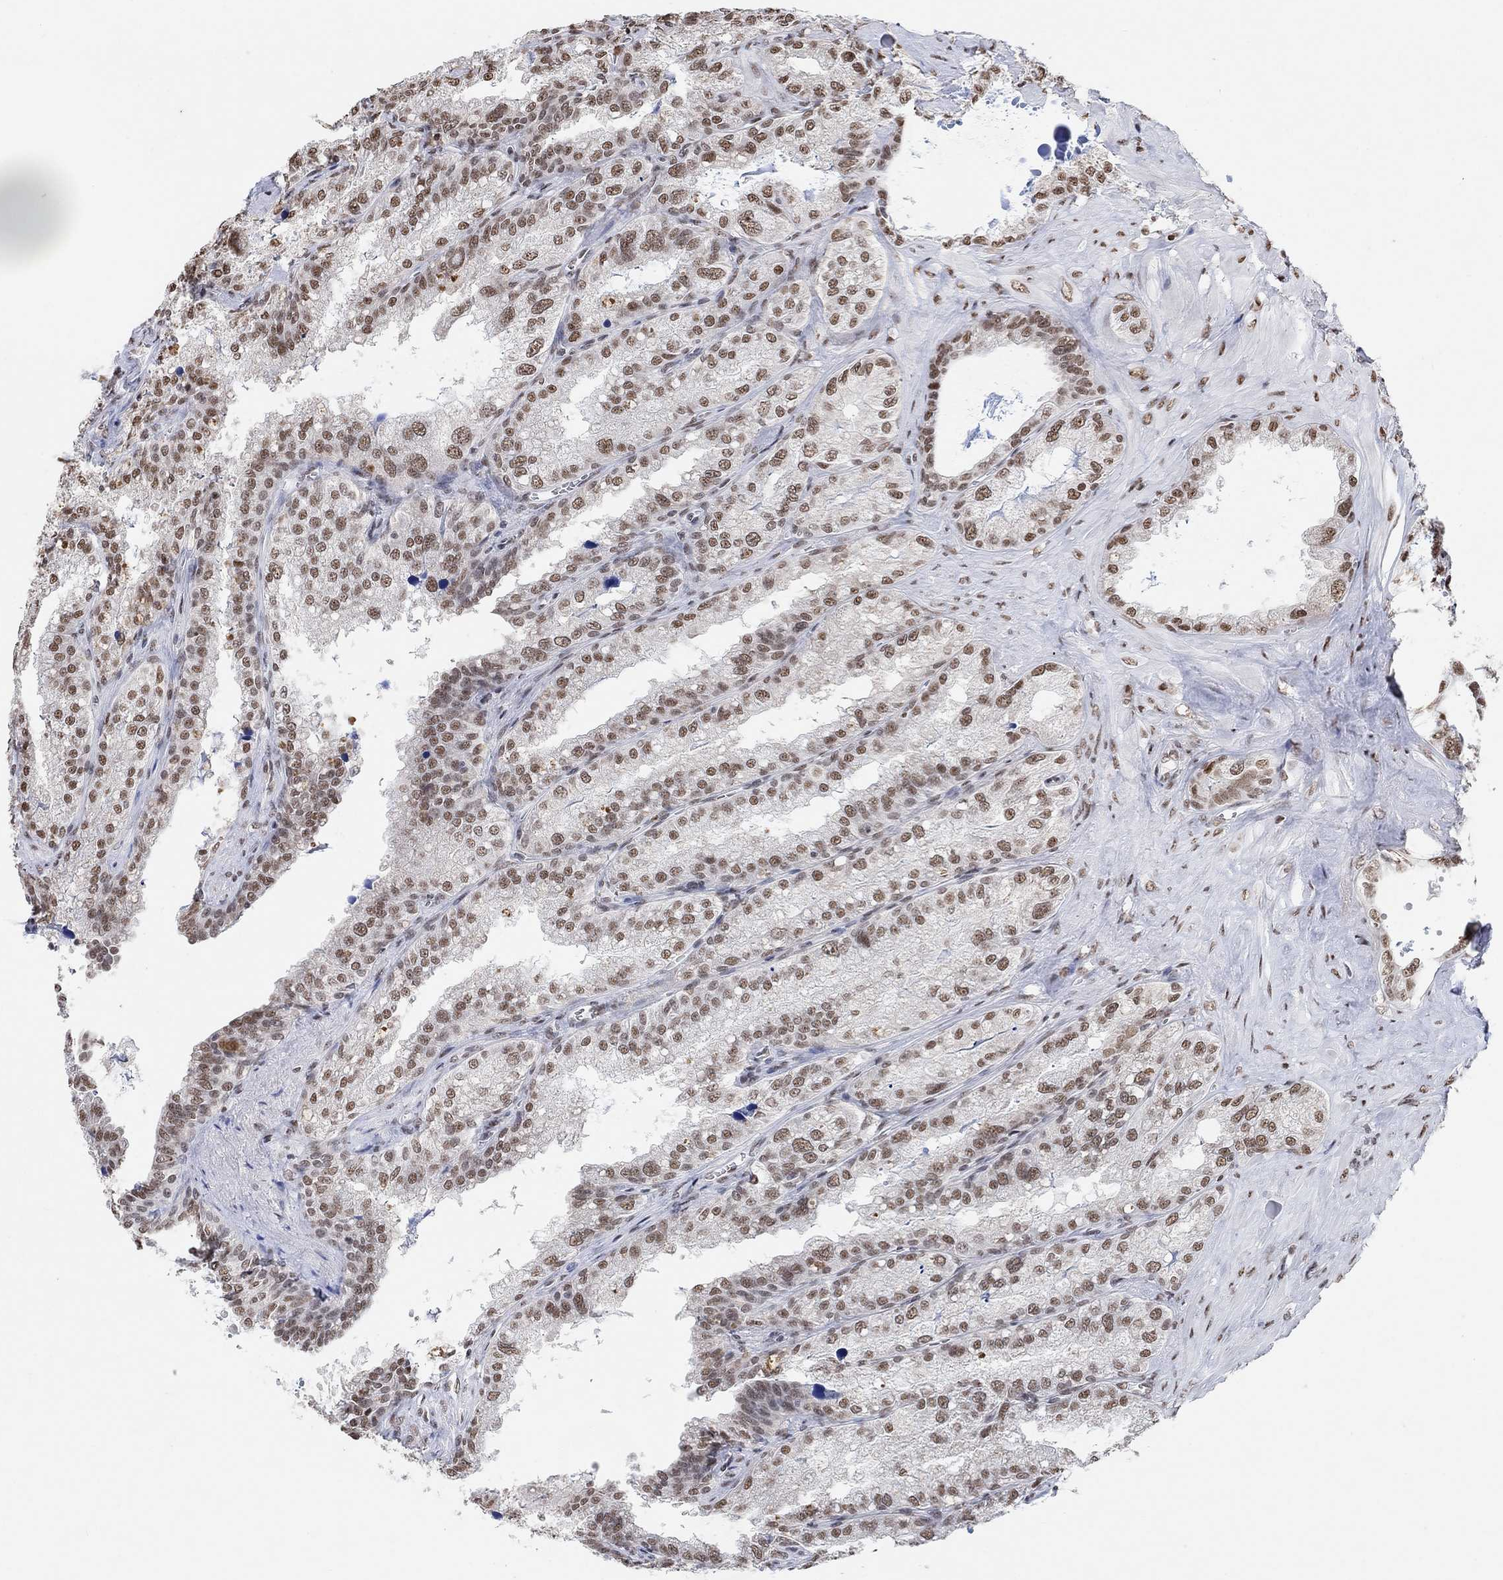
{"staining": {"intensity": "moderate", "quantity": ">75%", "location": "nuclear"}, "tissue": "seminal vesicle", "cell_type": "Glandular cells", "image_type": "normal", "snomed": [{"axis": "morphology", "description": "Normal tissue, NOS"}, {"axis": "topography", "description": "Seminal veicle"}], "caption": "Glandular cells display medium levels of moderate nuclear expression in approximately >75% of cells in normal seminal vesicle.", "gene": "USP39", "patient": {"sex": "male", "age": 57}}